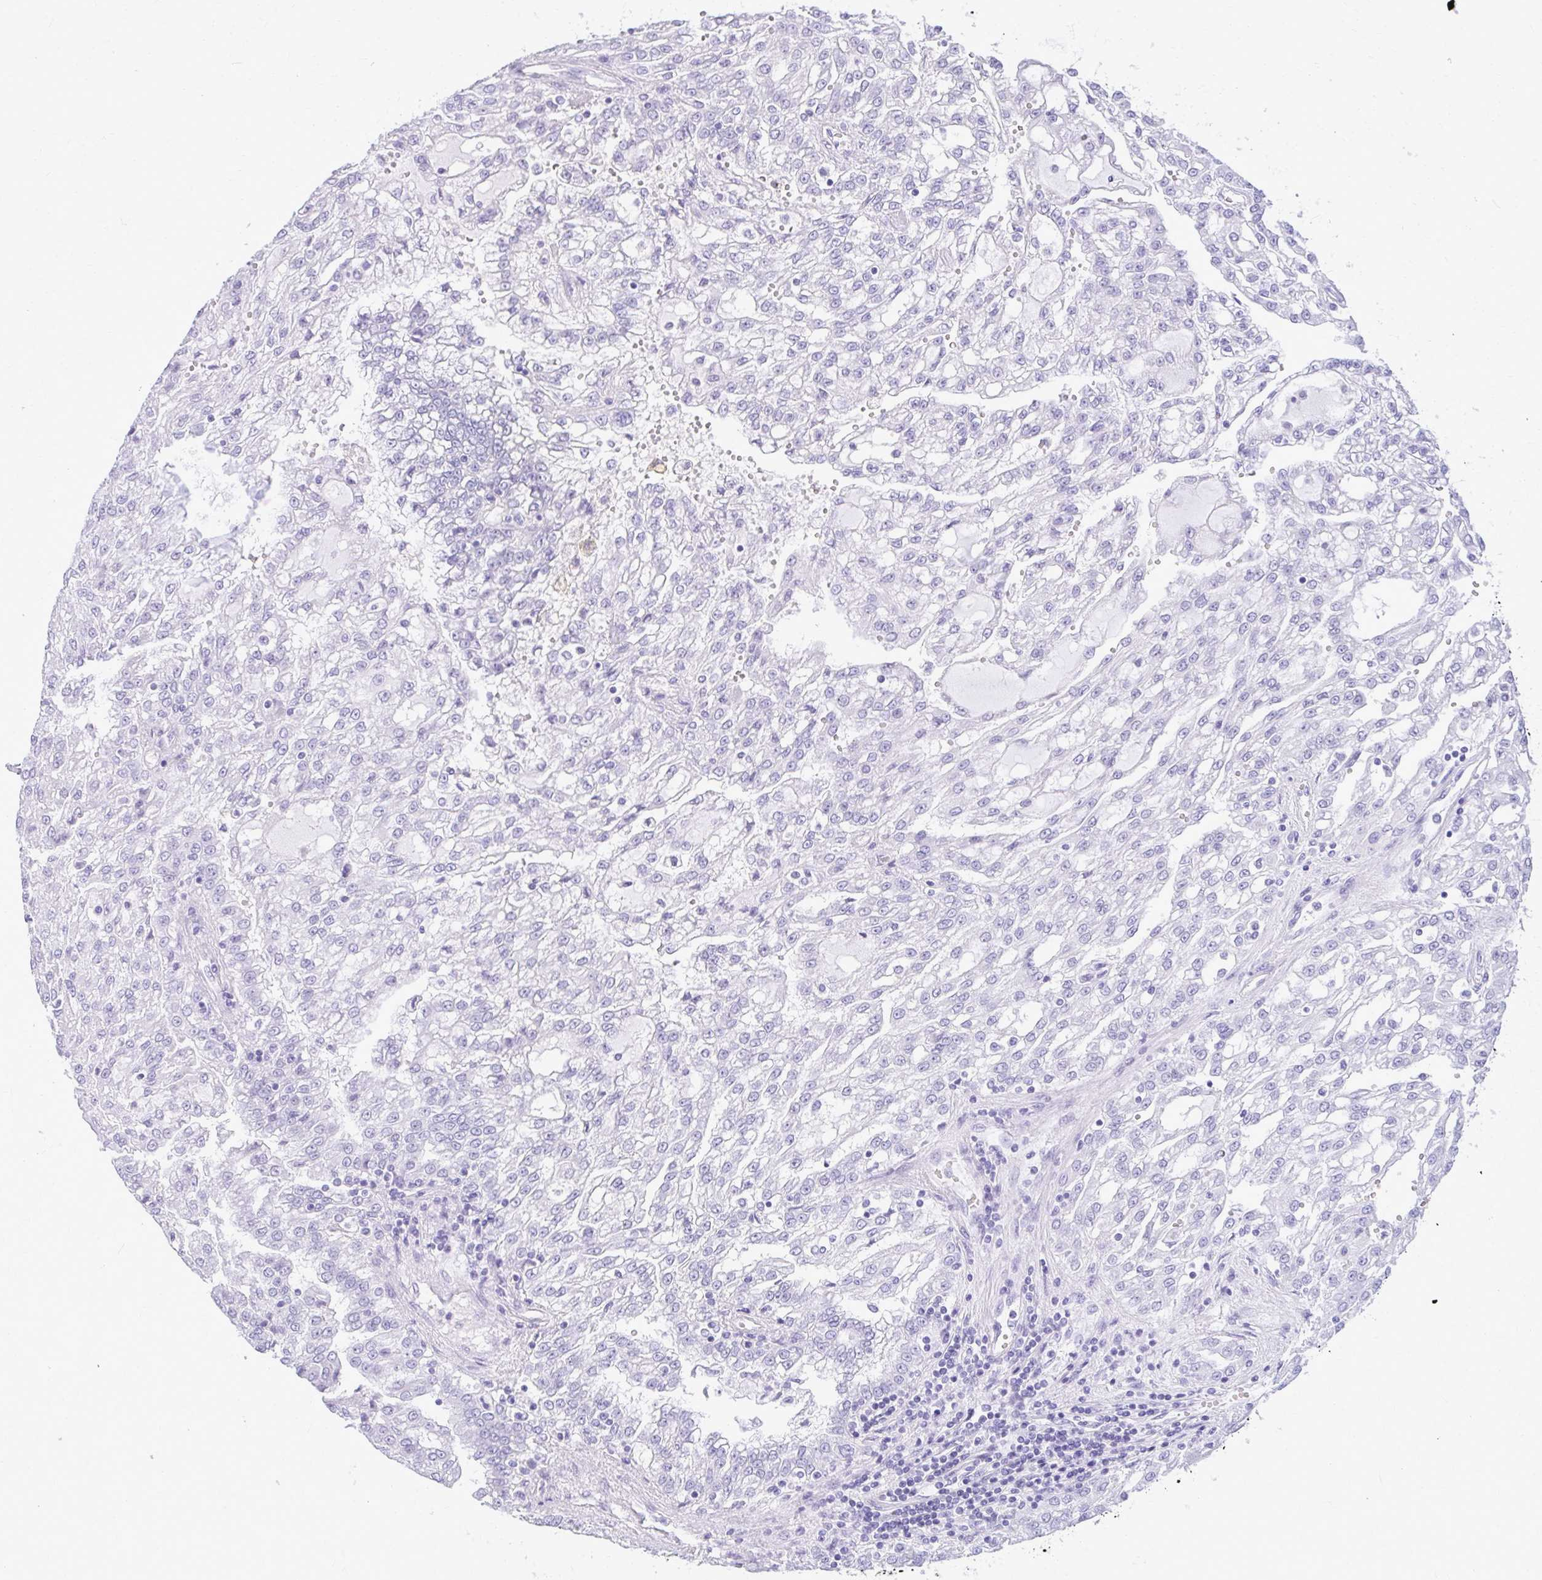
{"staining": {"intensity": "negative", "quantity": "none", "location": "none"}, "tissue": "renal cancer", "cell_type": "Tumor cells", "image_type": "cancer", "snomed": [{"axis": "morphology", "description": "Adenocarcinoma, NOS"}, {"axis": "topography", "description": "Kidney"}], "caption": "This is a micrograph of immunohistochemistry staining of renal adenocarcinoma, which shows no staining in tumor cells.", "gene": "PRAP1", "patient": {"sex": "male", "age": 63}}